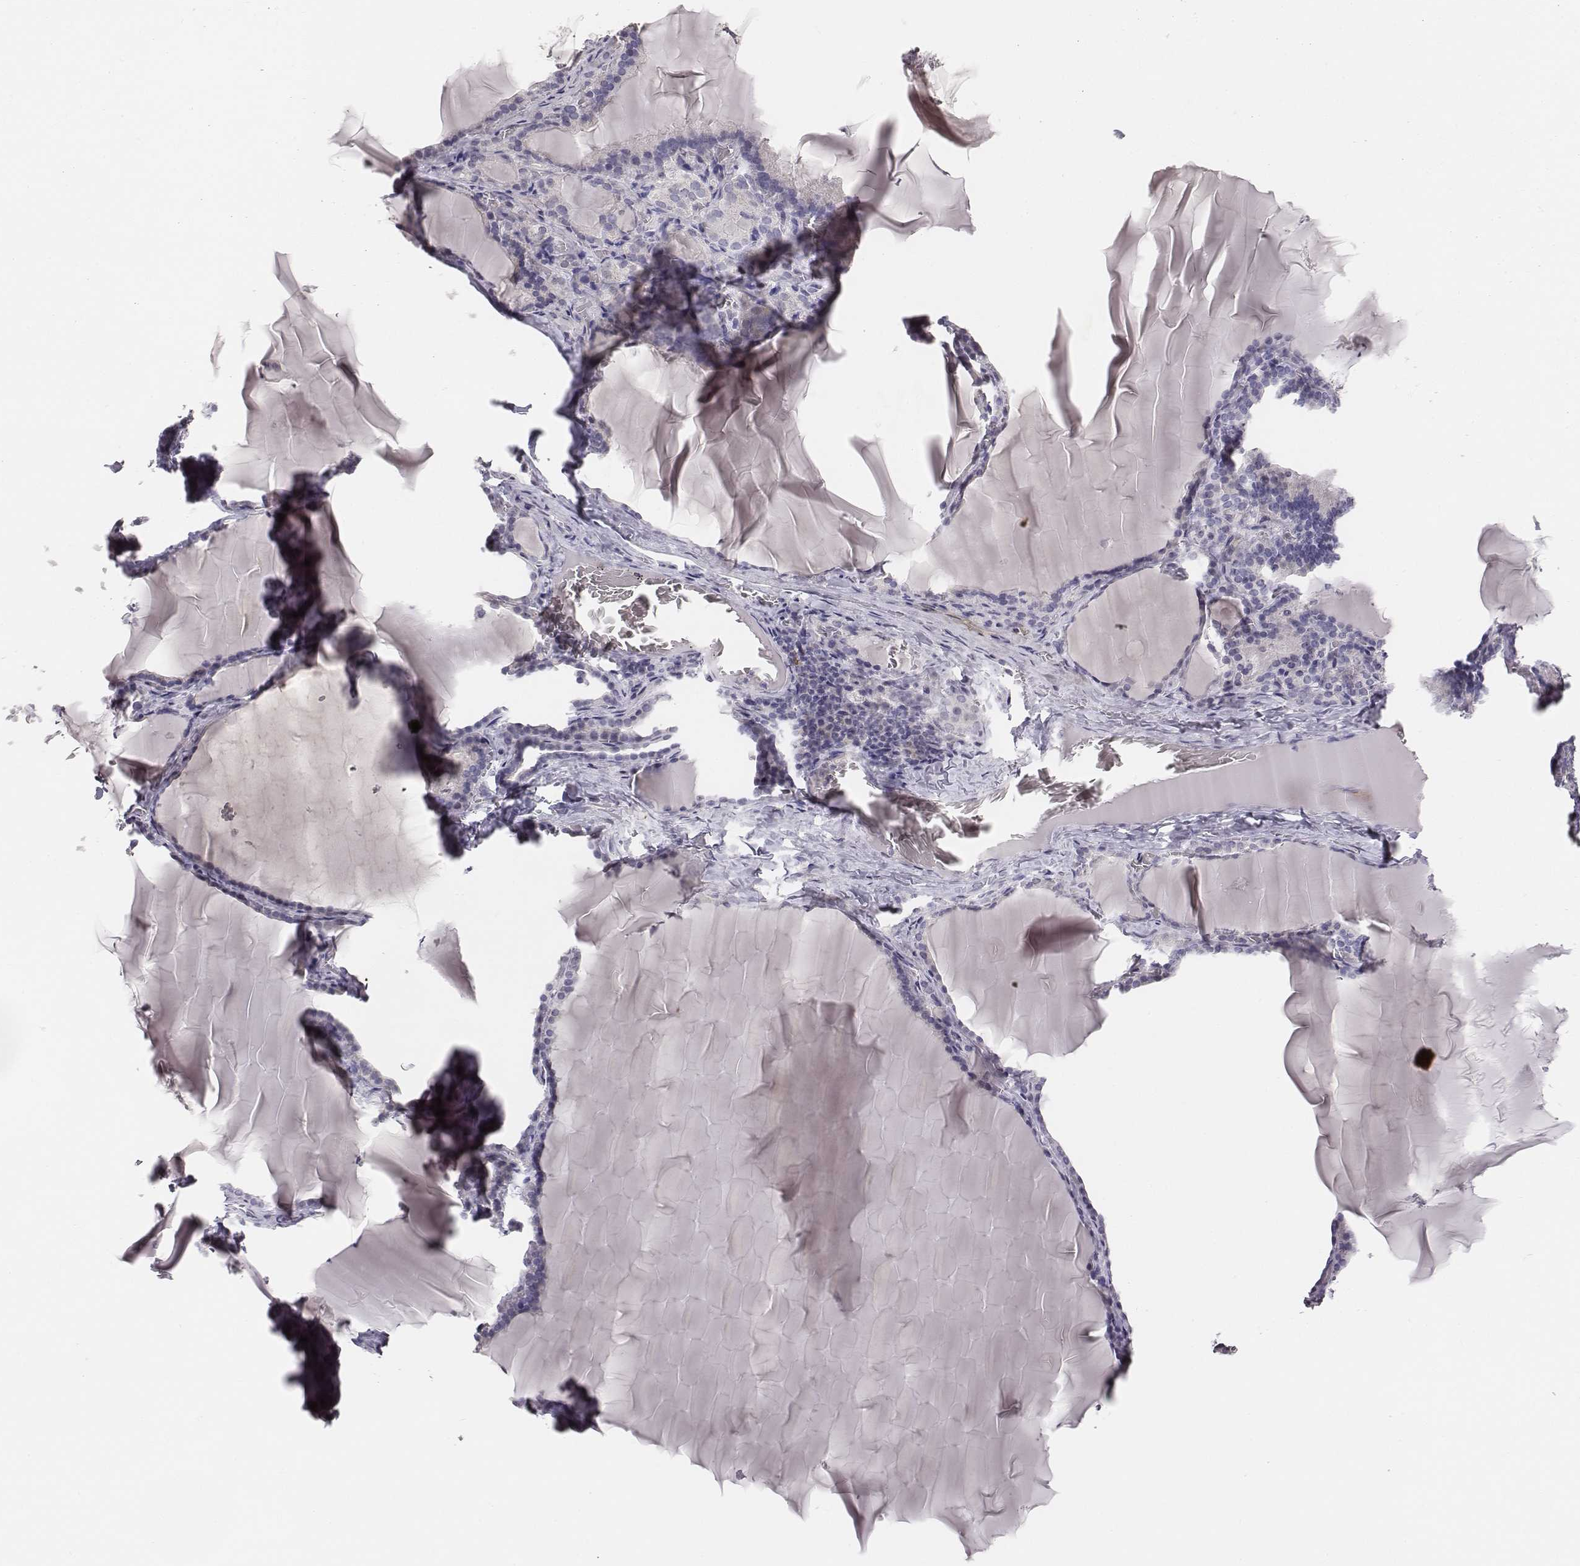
{"staining": {"intensity": "negative", "quantity": "none", "location": "none"}, "tissue": "thyroid gland", "cell_type": "Glandular cells", "image_type": "normal", "snomed": [{"axis": "morphology", "description": "Normal tissue, NOS"}, {"axis": "morphology", "description": "Hyperplasia, NOS"}, {"axis": "topography", "description": "Thyroid gland"}], "caption": "DAB immunohistochemical staining of normal thyroid gland displays no significant expression in glandular cells. (DAB (3,3'-diaminobenzidine) immunohistochemistry (IHC), high magnification).", "gene": "NIFK", "patient": {"sex": "female", "age": 27}}